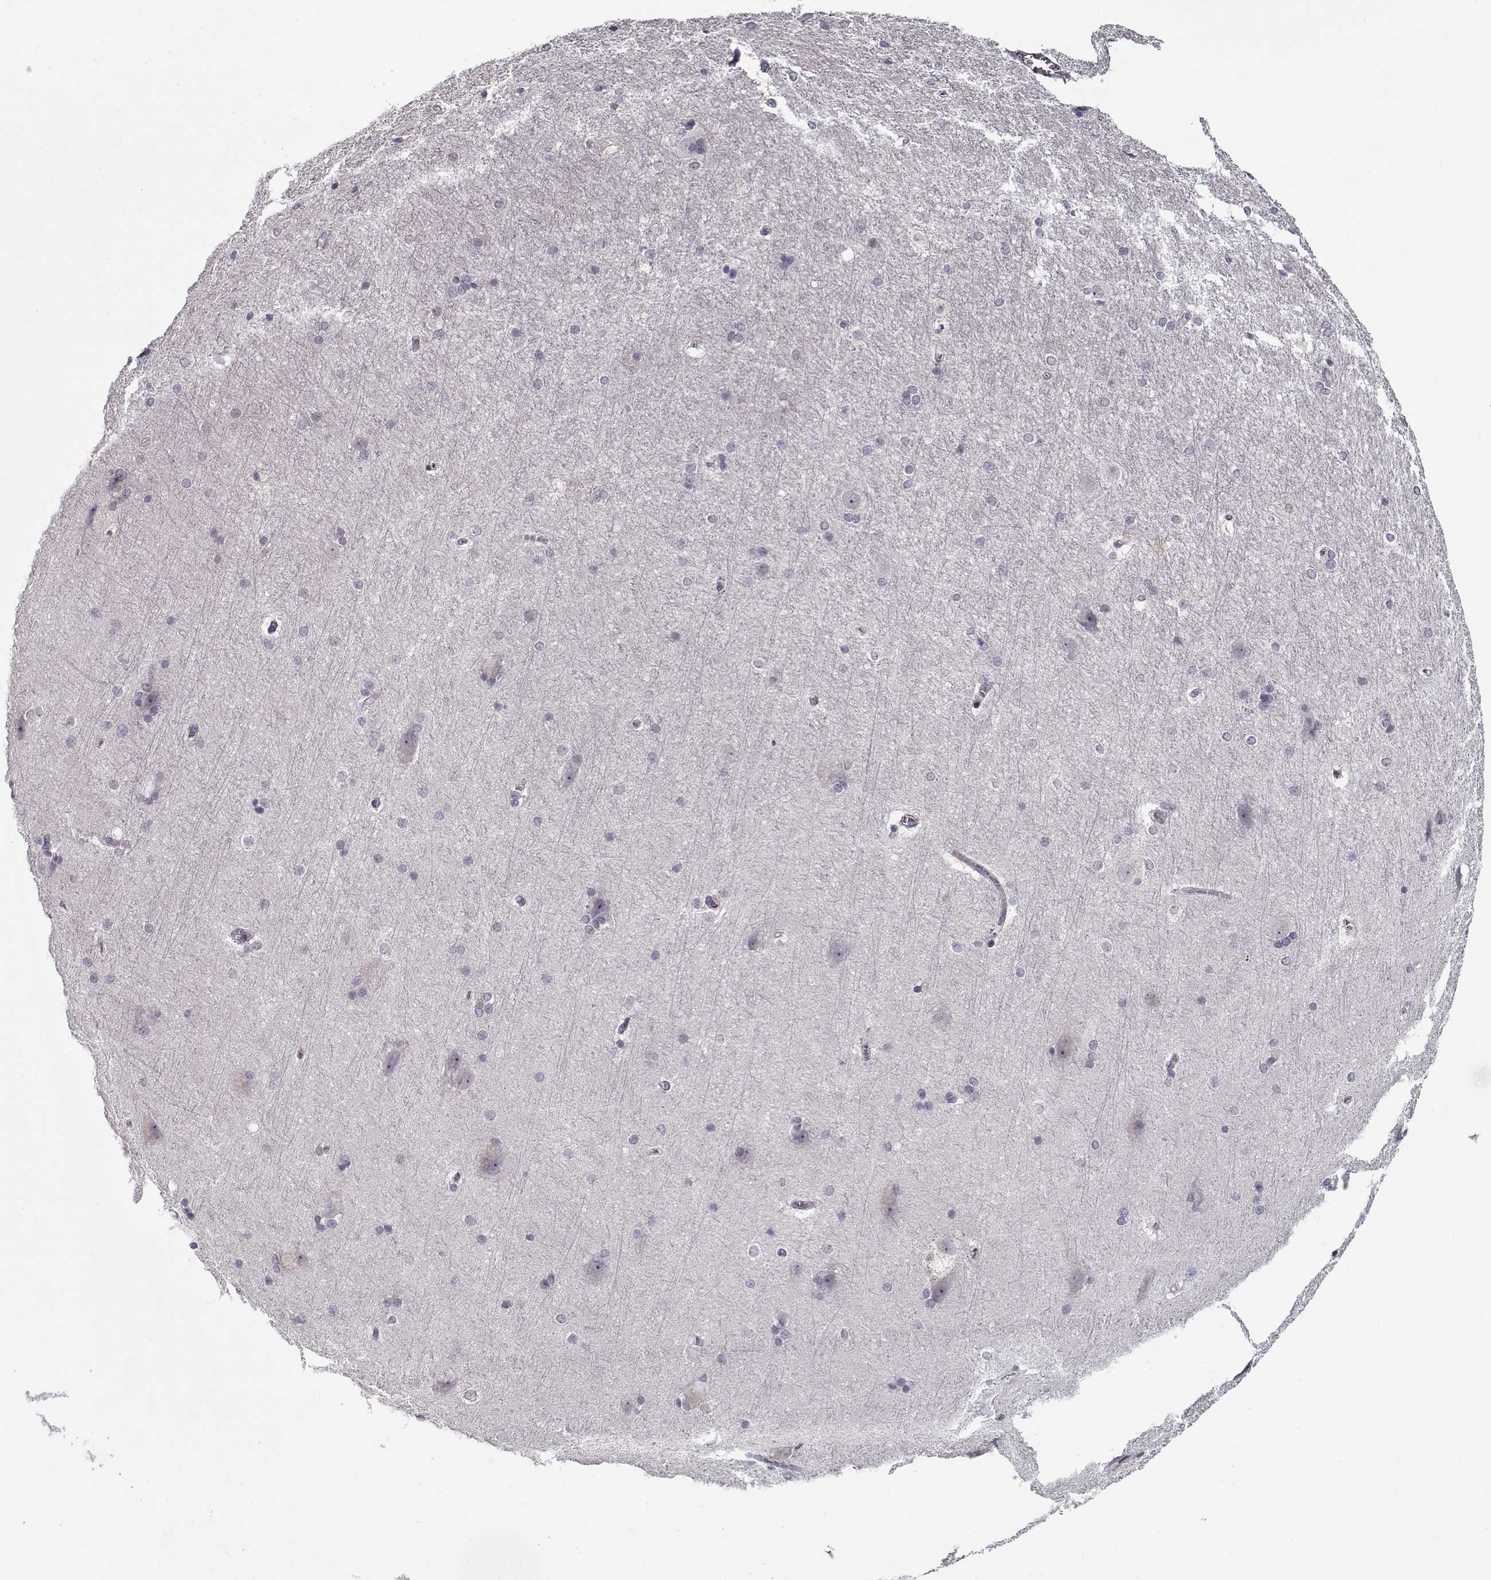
{"staining": {"intensity": "negative", "quantity": "none", "location": "none"}, "tissue": "hippocampus", "cell_type": "Glial cells", "image_type": "normal", "snomed": [{"axis": "morphology", "description": "Normal tissue, NOS"}, {"axis": "topography", "description": "Cerebral cortex"}, {"axis": "topography", "description": "Hippocampus"}], "caption": "This is a histopathology image of immunohistochemistry staining of normal hippocampus, which shows no positivity in glial cells. The staining was performed using DAB to visualize the protein expression in brown, while the nuclei were stained in blue with hematoxylin (Magnification: 20x).", "gene": "DDX25", "patient": {"sex": "female", "age": 19}}